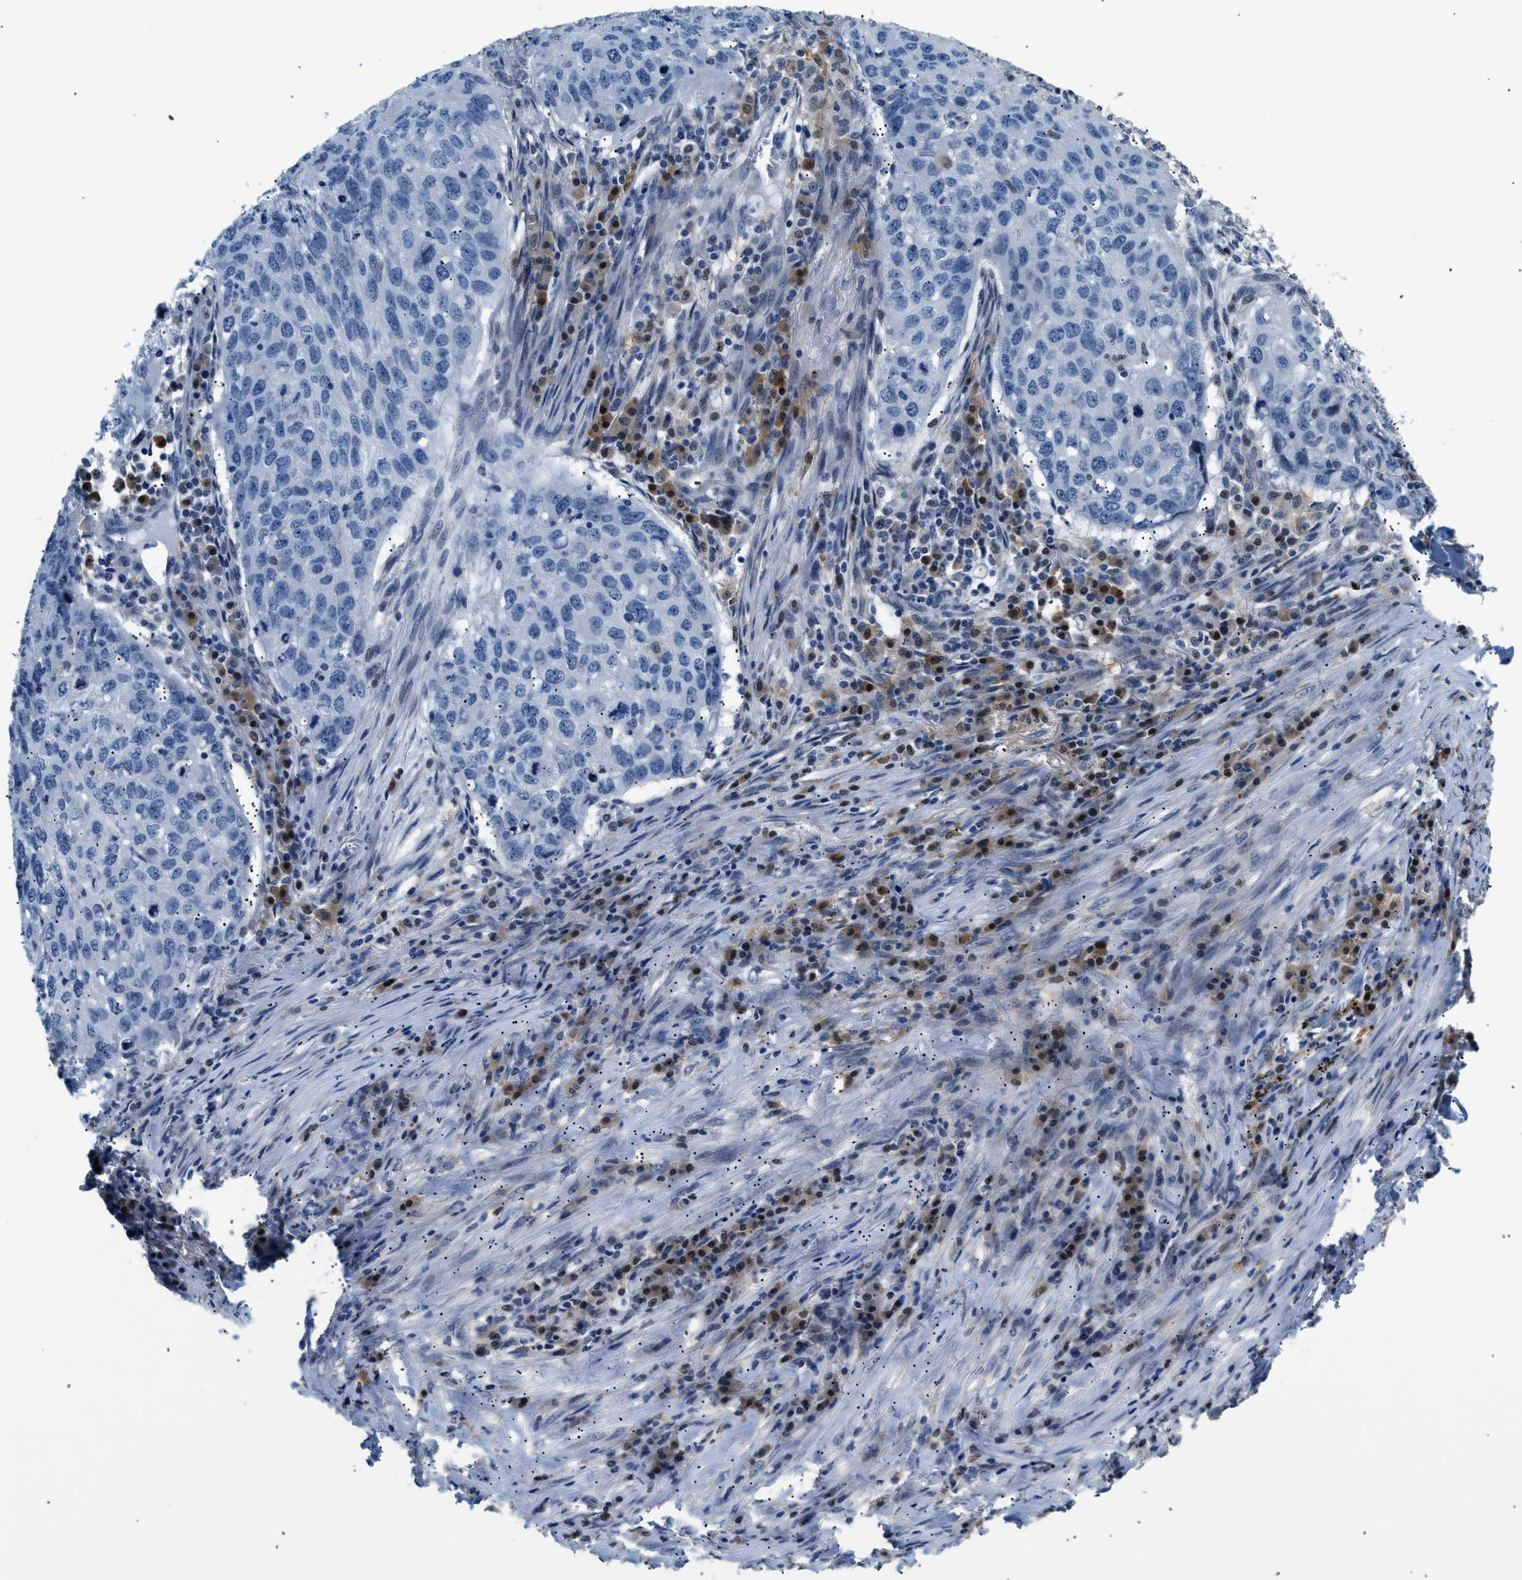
{"staining": {"intensity": "negative", "quantity": "none", "location": "none"}, "tissue": "lung cancer", "cell_type": "Tumor cells", "image_type": "cancer", "snomed": [{"axis": "morphology", "description": "Squamous cell carcinoma, NOS"}, {"axis": "topography", "description": "Lung"}], "caption": "Tumor cells show no significant protein staining in lung cancer. (Immunohistochemistry (ihc), brightfield microscopy, high magnification).", "gene": "AKR1A1", "patient": {"sex": "female", "age": 63}}